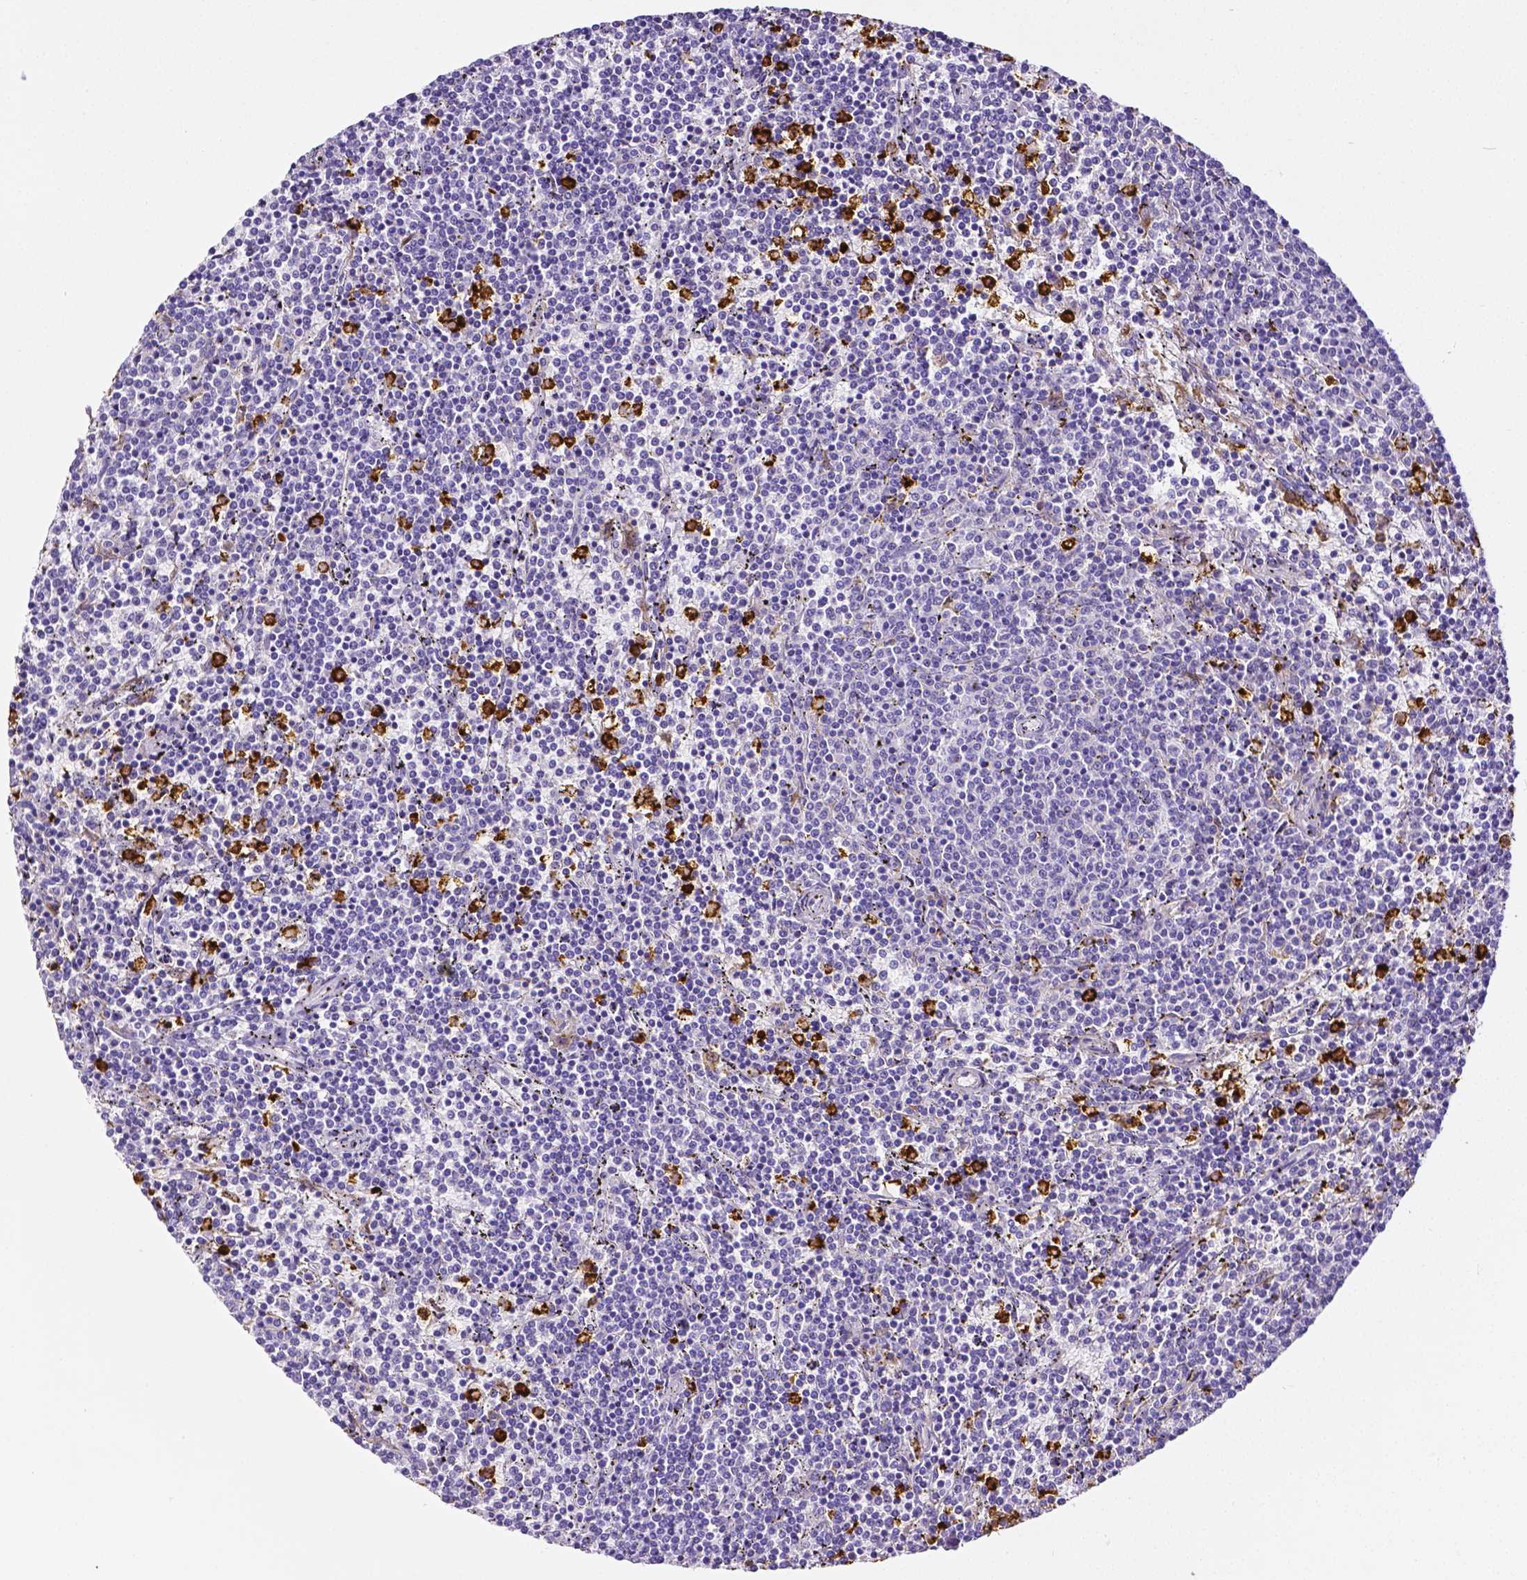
{"staining": {"intensity": "negative", "quantity": "none", "location": "none"}, "tissue": "lymphoma", "cell_type": "Tumor cells", "image_type": "cancer", "snomed": [{"axis": "morphology", "description": "Malignant lymphoma, non-Hodgkin's type, Low grade"}, {"axis": "topography", "description": "Spleen"}], "caption": "An immunohistochemistry histopathology image of lymphoma is shown. There is no staining in tumor cells of lymphoma.", "gene": "MMP9", "patient": {"sex": "female", "age": 50}}